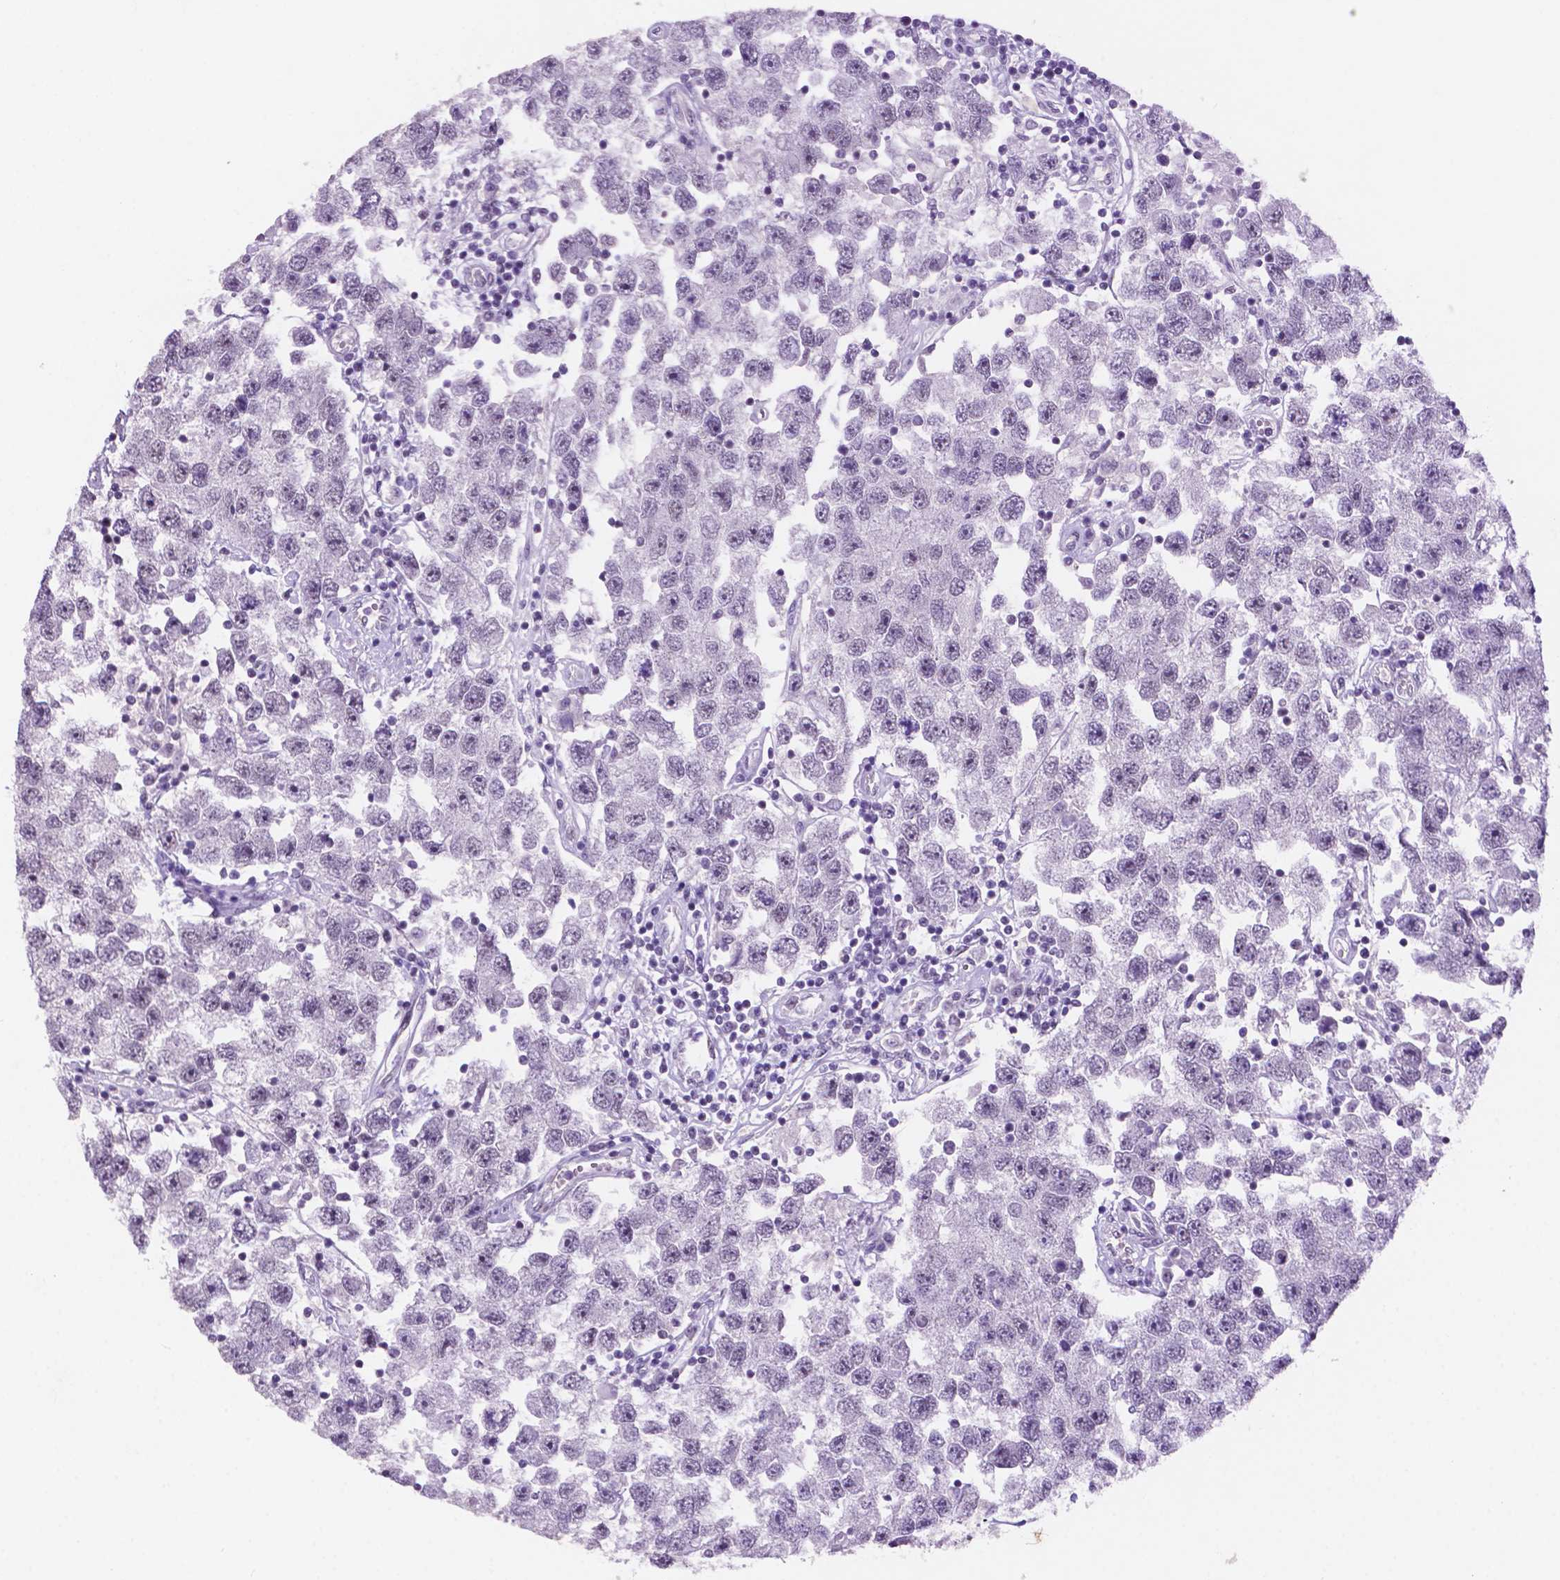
{"staining": {"intensity": "negative", "quantity": "none", "location": "none"}, "tissue": "testis cancer", "cell_type": "Tumor cells", "image_type": "cancer", "snomed": [{"axis": "morphology", "description": "Seminoma, NOS"}, {"axis": "topography", "description": "Testis"}], "caption": "An immunohistochemistry (IHC) micrograph of testis cancer is shown. There is no staining in tumor cells of testis cancer.", "gene": "NCOR1", "patient": {"sex": "male", "age": 26}}